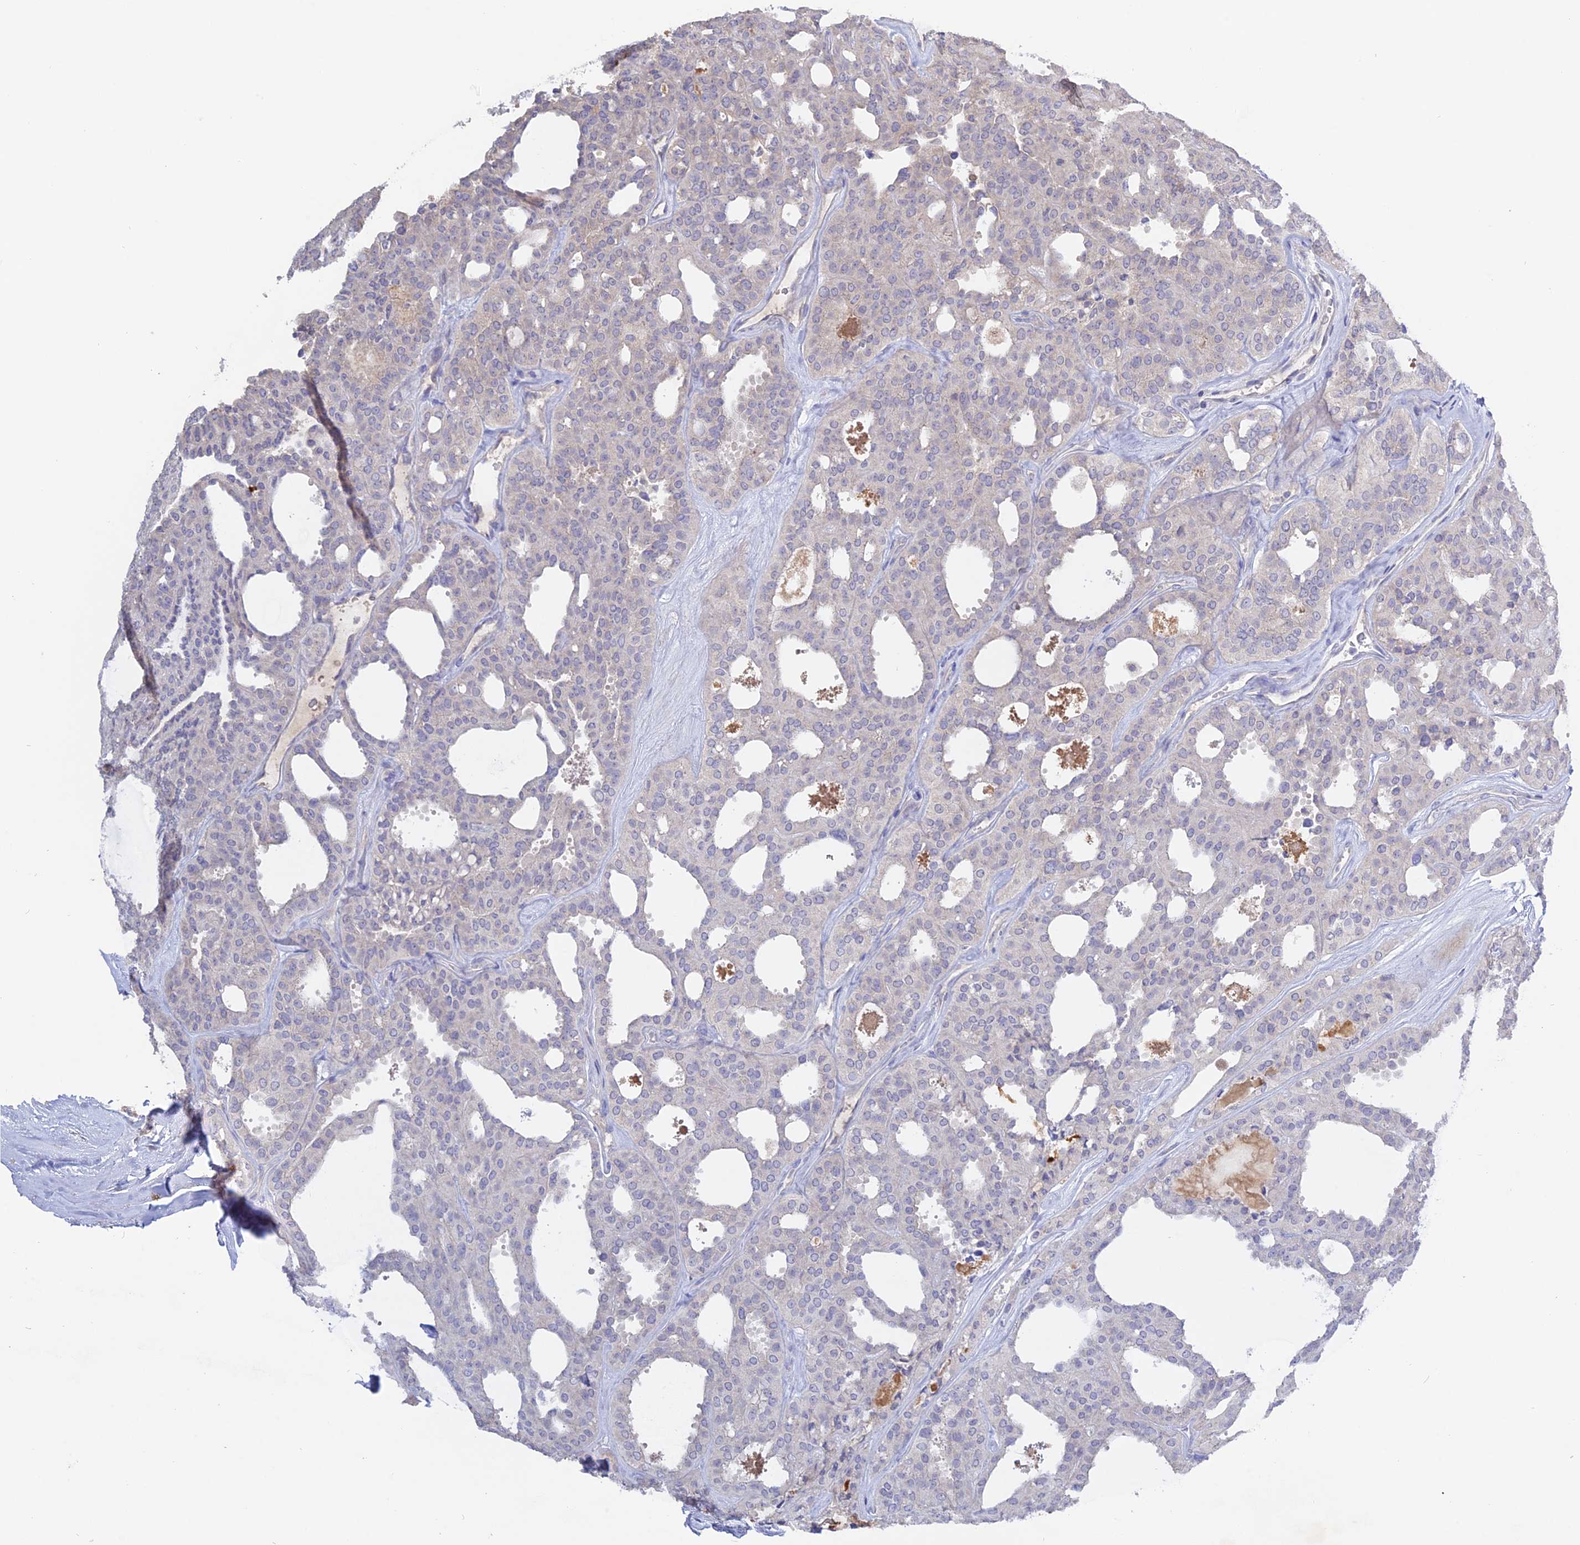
{"staining": {"intensity": "negative", "quantity": "none", "location": "none"}, "tissue": "thyroid cancer", "cell_type": "Tumor cells", "image_type": "cancer", "snomed": [{"axis": "morphology", "description": "Follicular adenoma carcinoma, NOS"}, {"axis": "topography", "description": "Thyroid gland"}], "caption": "High power microscopy micrograph of an immunohistochemistry (IHC) micrograph of thyroid follicular adenoma carcinoma, revealing no significant positivity in tumor cells.", "gene": "ADGRA1", "patient": {"sex": "male", "age": 75}}